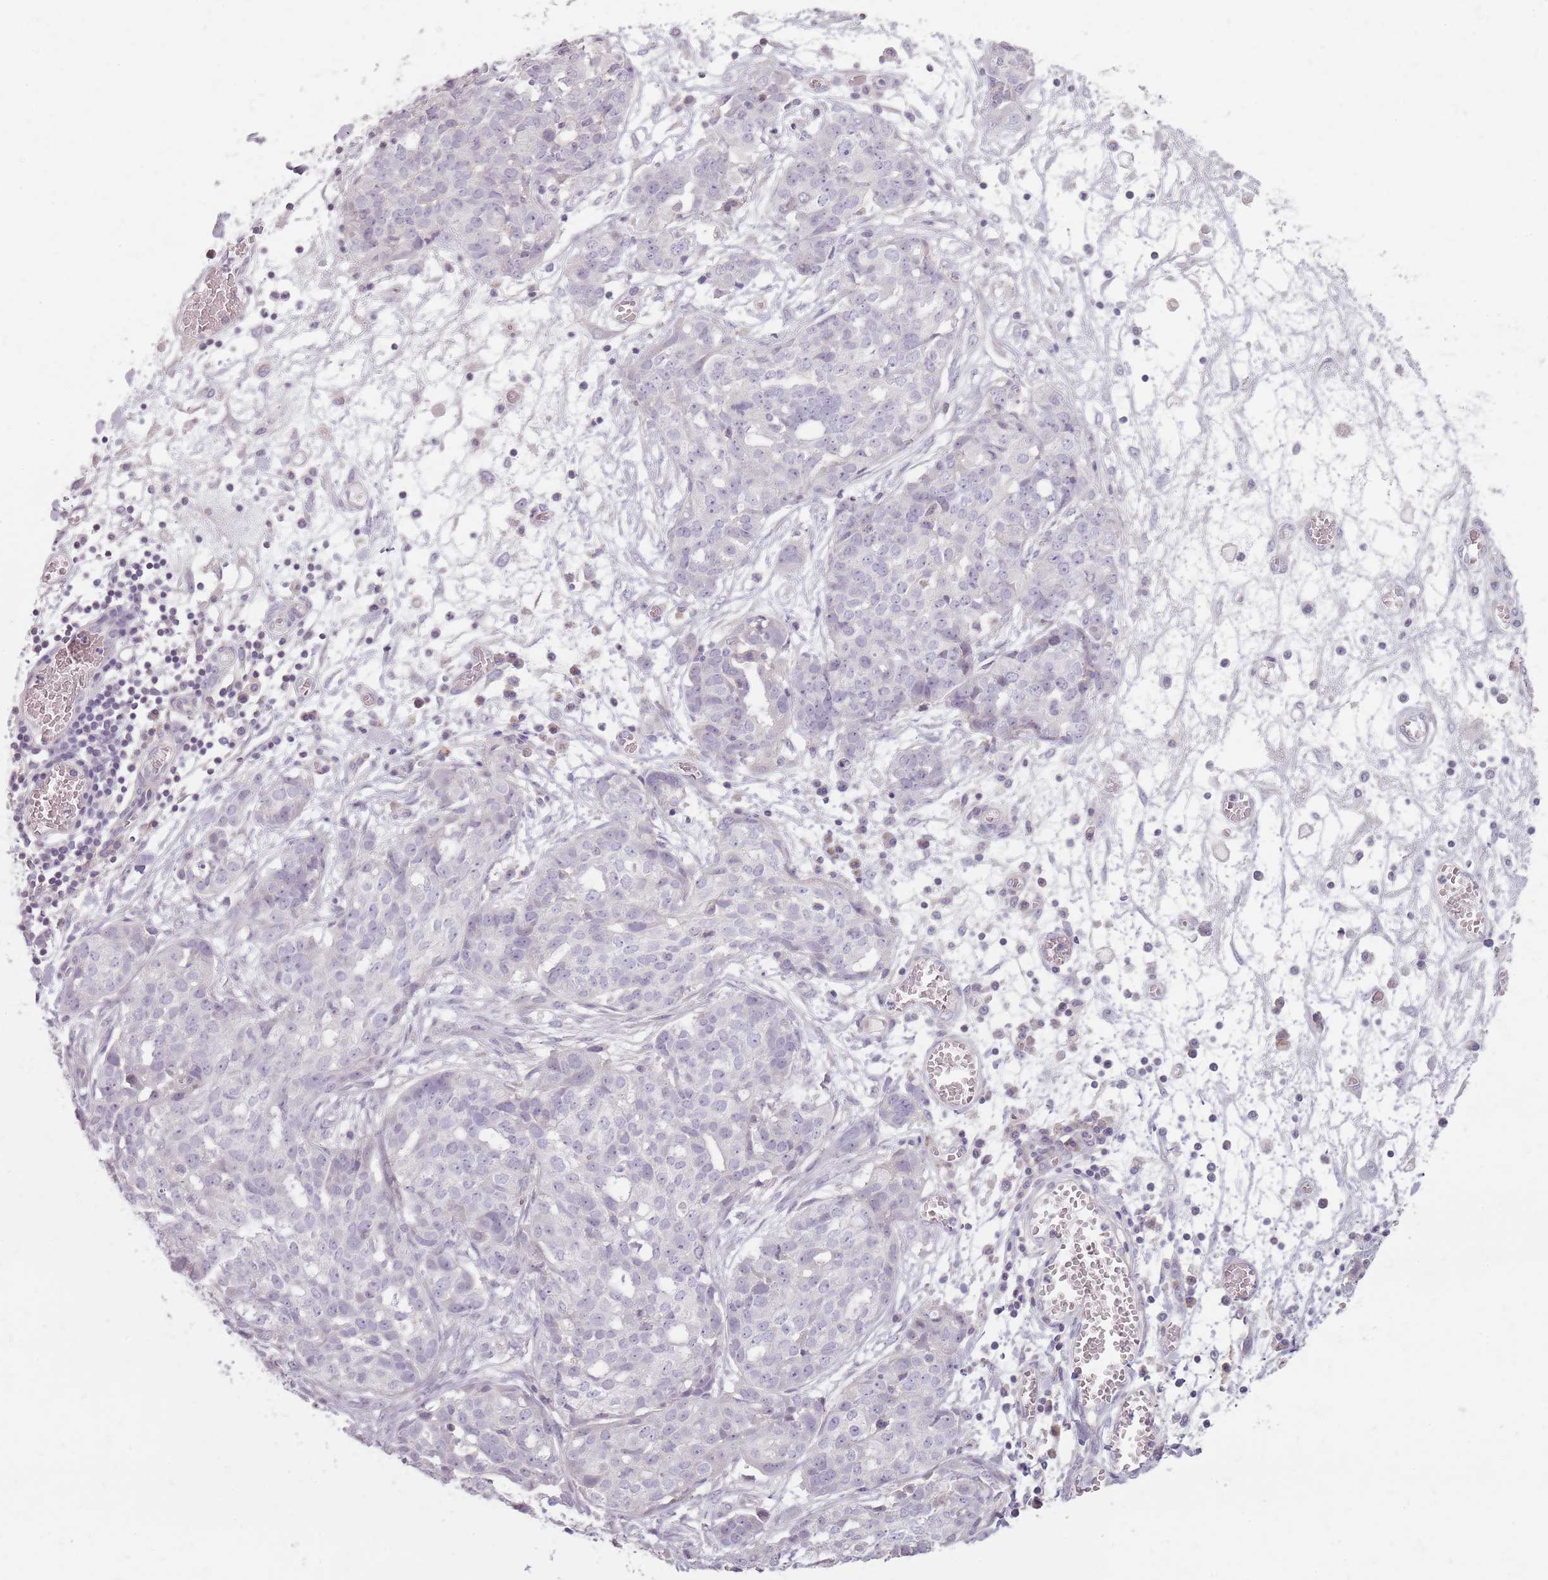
{"staining": {"intensity": "negative", "quantity": "none", "location": "none"}, "tissue": "ovarian cancer", "cell_type": "Tumor cells", "image_type": "cancer", "snomed": [{"axis": "morphology", "description": "Cystadenocarcinoma, serous, NOS"}, {"axis": "topography", "description": "Soft tissue"}, {"axis": "topography", "description": "Ovary"}], "caption": "Ovarian cancer (serous cystadenocarcinoma) was stained to show a protein in brown. There is no significant staining in tumor cells.", "gene": "SYNGR3", "patient": {"sex": "female", "age": 57}}